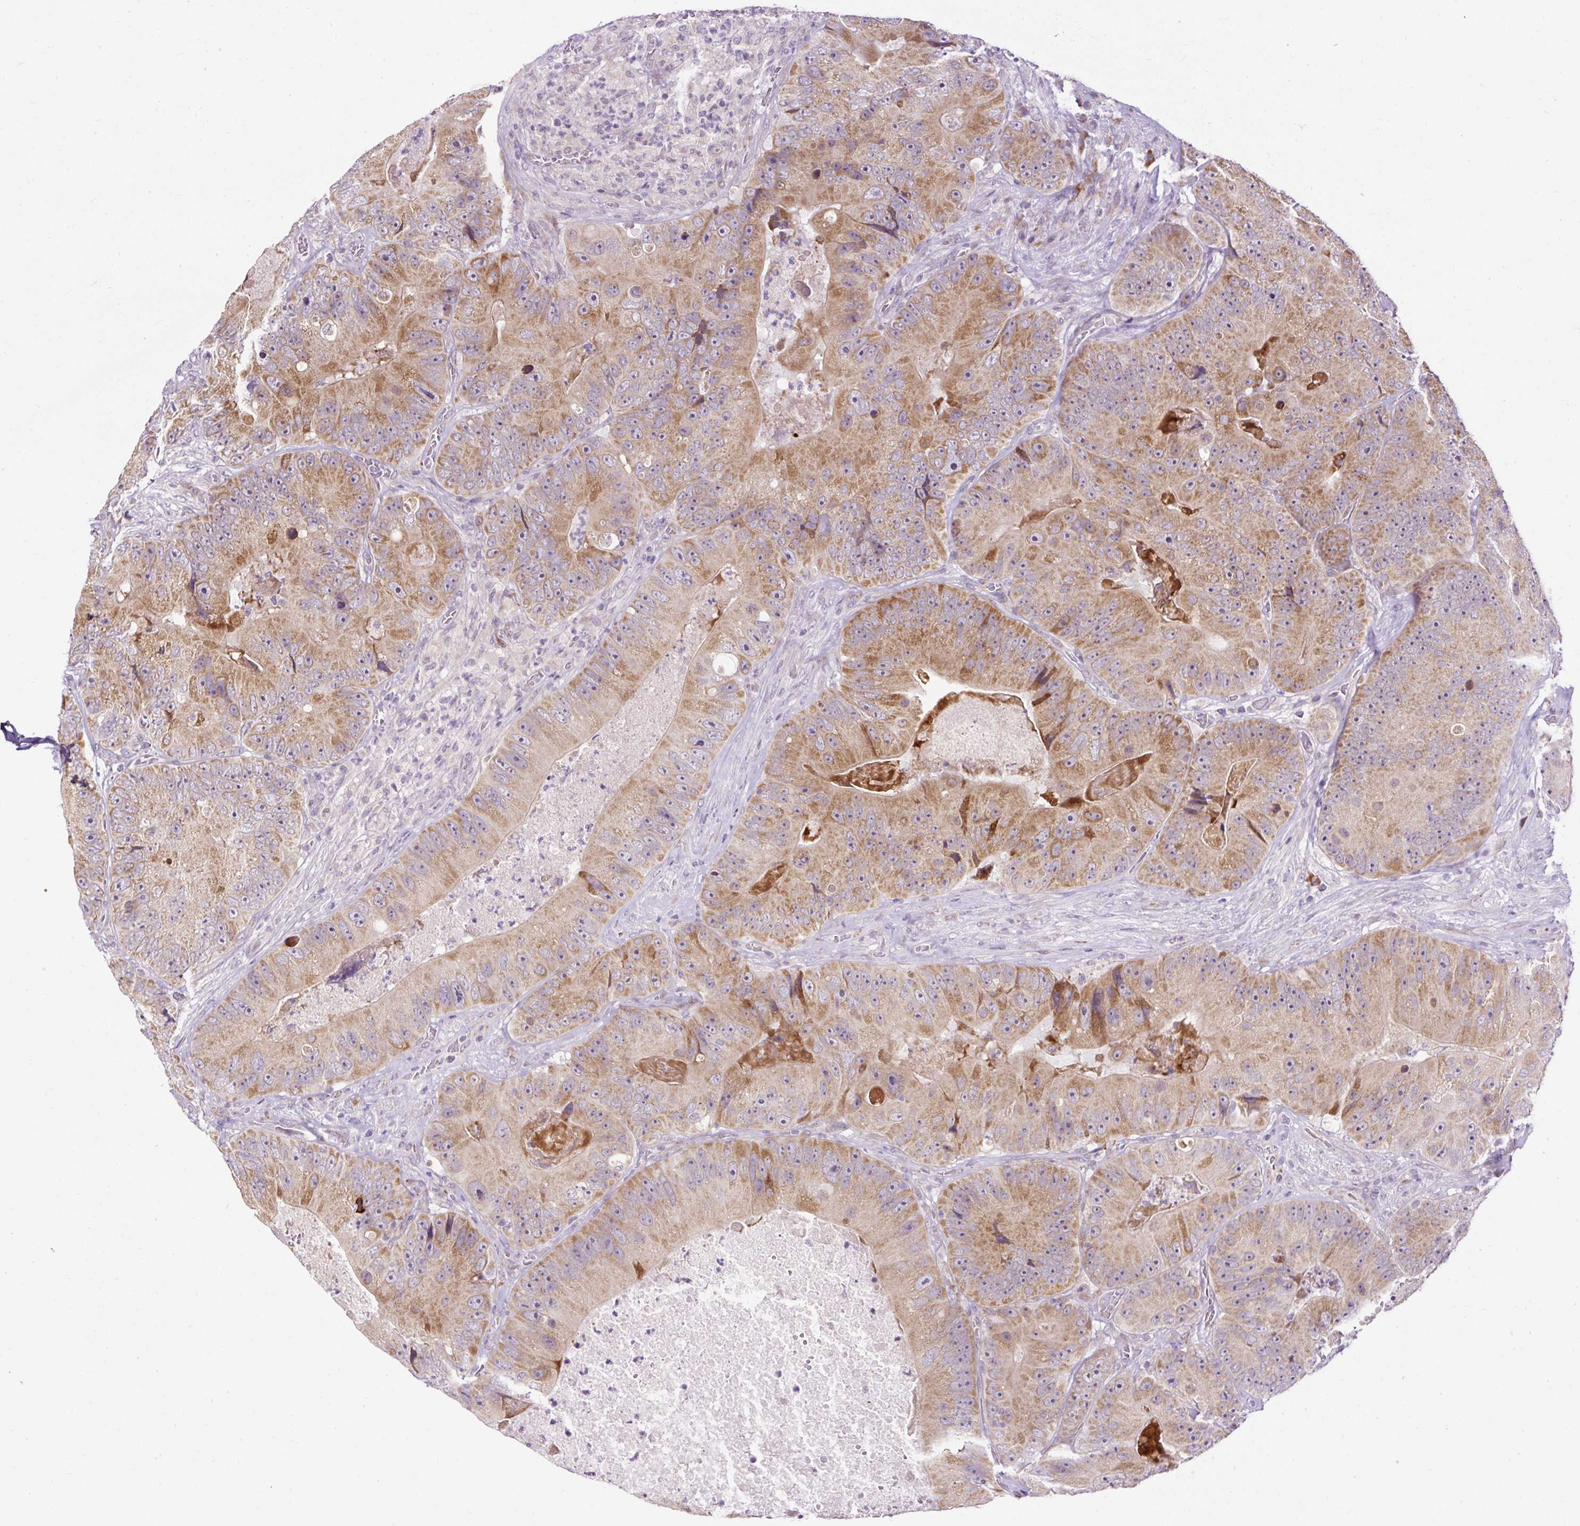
{"staining": {"intensity": "moderate", "quantity": ">75%", "location": "cytoplasmic/membranous"}, "tissue": "colorectal cancer", "cell_type": "Tumor cells", "image_type": "cancer", "snomed": [{"axis": "morphology", "description": "Adenocarcinoma, NOS"}, {"axis": "topography", "description": "Colon"}], "caption": "This image demonstrates immunohistochemistry staining of human colorectal cancer (adenocarcinoma), with medium moderate cytoplasmic/membranous positivity in about >75% of tumor cells.", "gene": "FMC1", "patient": {"sex": "female", "age": 86}}